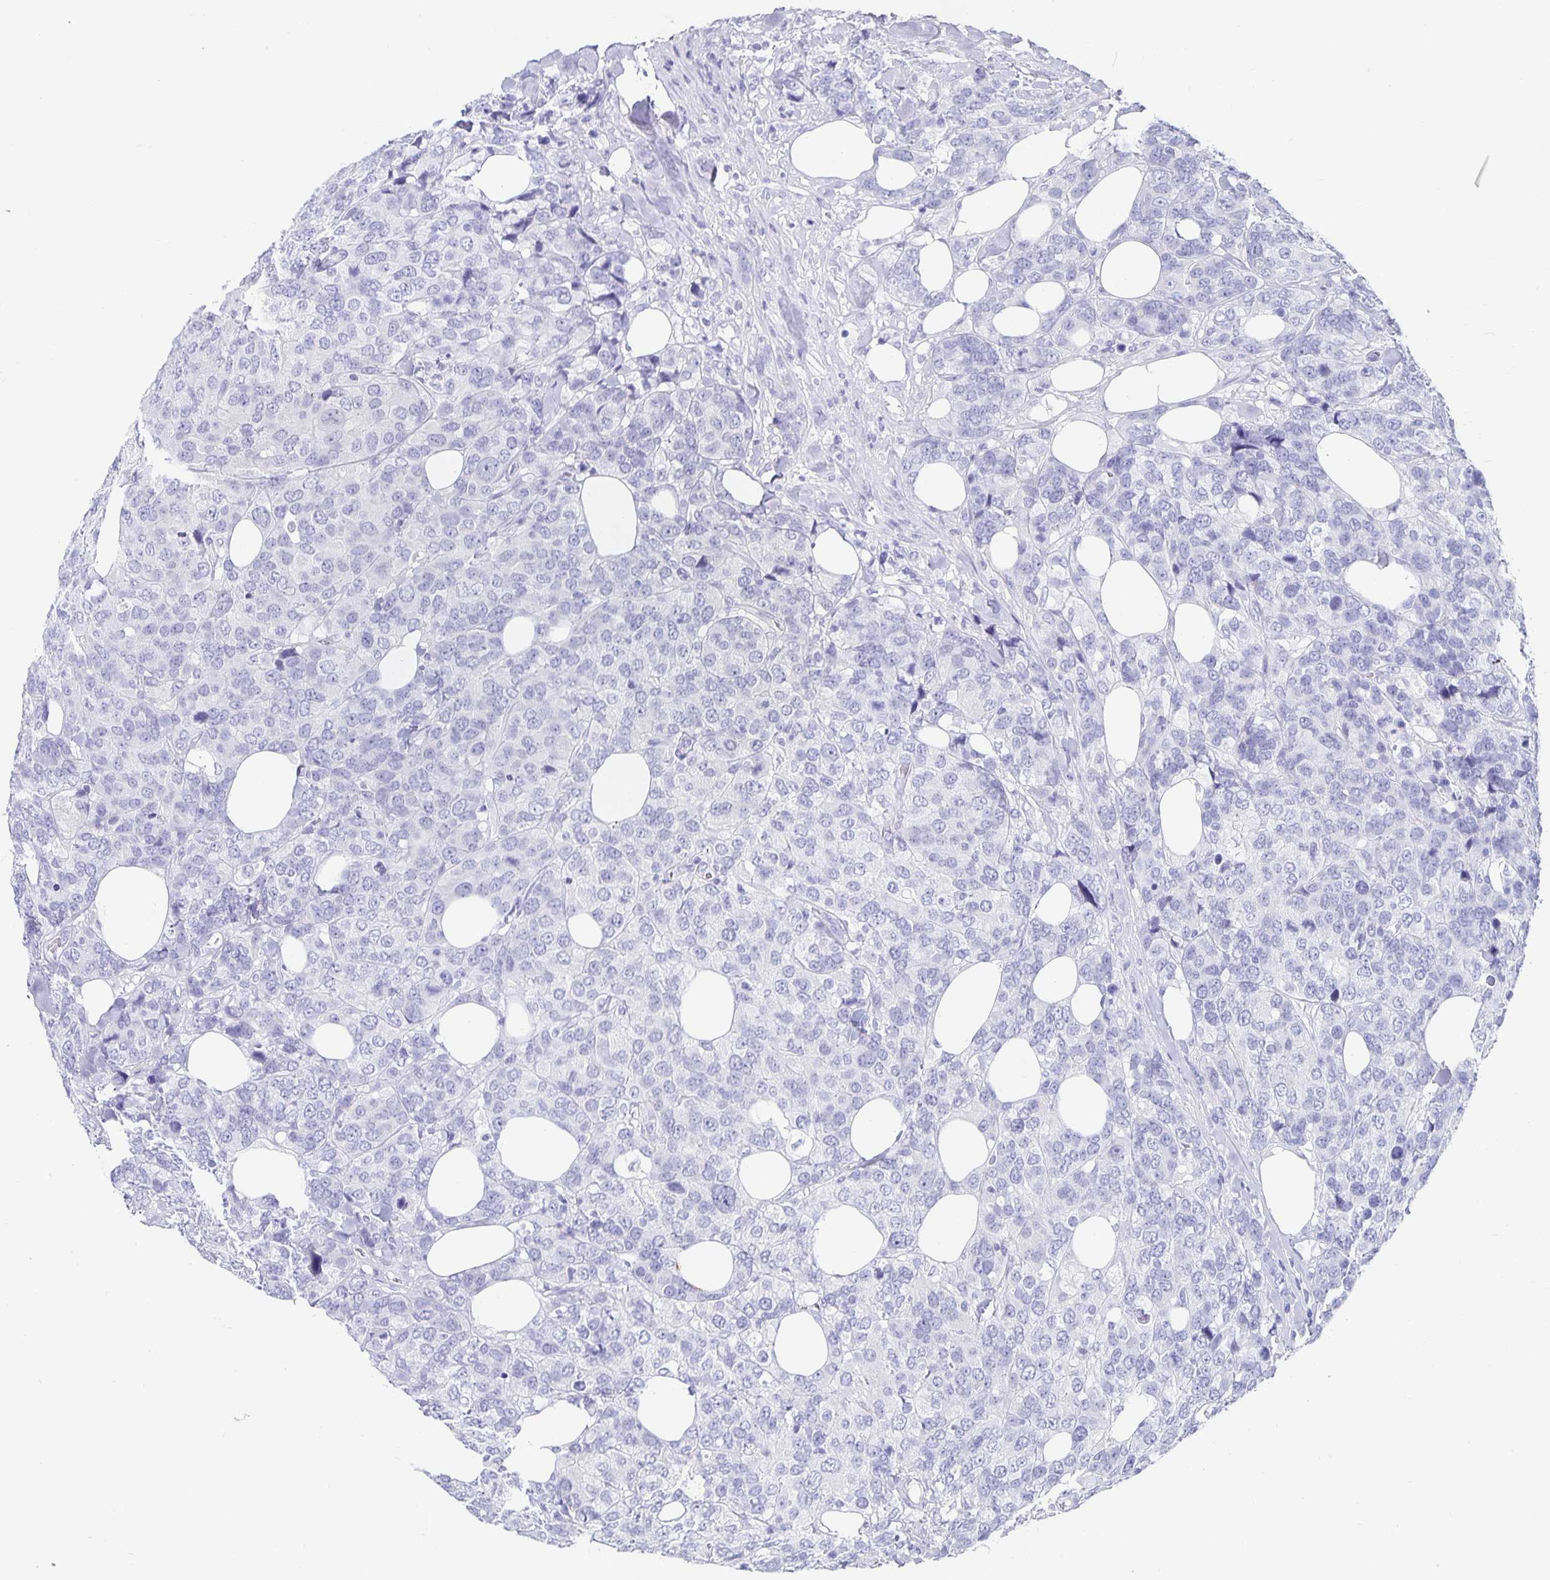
{"staining": {"intensity": "negative", "quantity": "none", "location": "none"}, "tissue": "breast cancer", "cell_type": "Tumor cells", "image_type": "cancer", "snomed": [{"axis": "morphology", "description": "Lobular carcinoma"}, {"axis": "topography", "description": "Breast"}], "caption": "The micrograph demonstrates no staining of tumor cells in breast cancer.", "gene": "CHGA", "patient": {"sex": "female", "age": 59}}